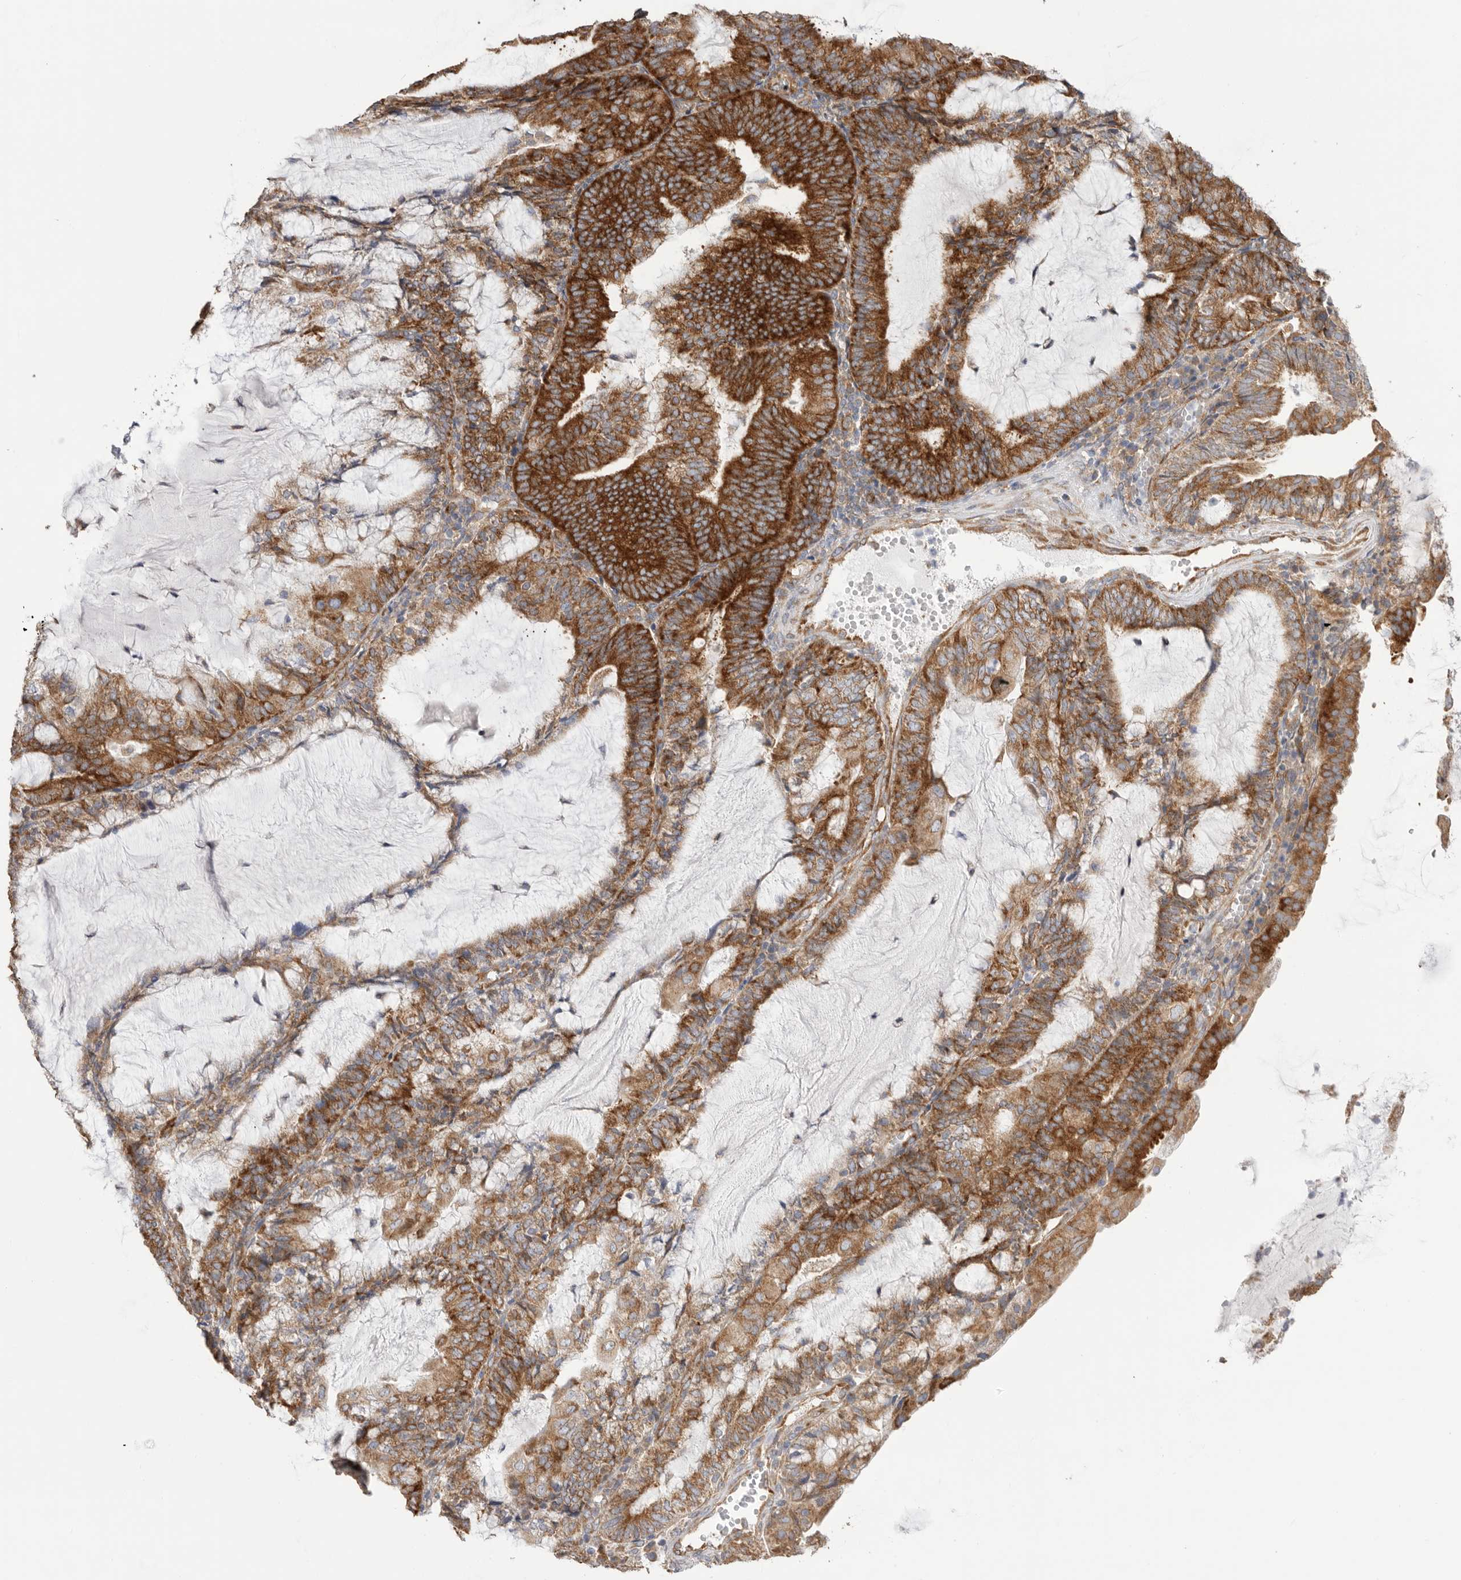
{"staining": {"intensity": "strong", "quantity": ">75%", "location": "cytoplasmic/membranous"}, "tissue": "endometrial cancer", "cell_type": "Tumor cells", "image_type": "cancer", "snomed": [{"axis": "morphology", "description": "Adenocarcinoma, NOS"}, {"axis": "topography", "description": "Endometrium"}], "caption": "Immunohistochemical staining of human adenocarcinoma (endometrial) displays strong cytoplasmic/membranous protein staining in about >75% of tumor cells. The protein of interest is stained brown, and the nuclei are stained in blue (DAB (3,3'-diaminobenzidine) IHC with brightfield microscopy, high magnification).", "gene": "SERBP1", "patient": {"sex": "female", "age": 81}}